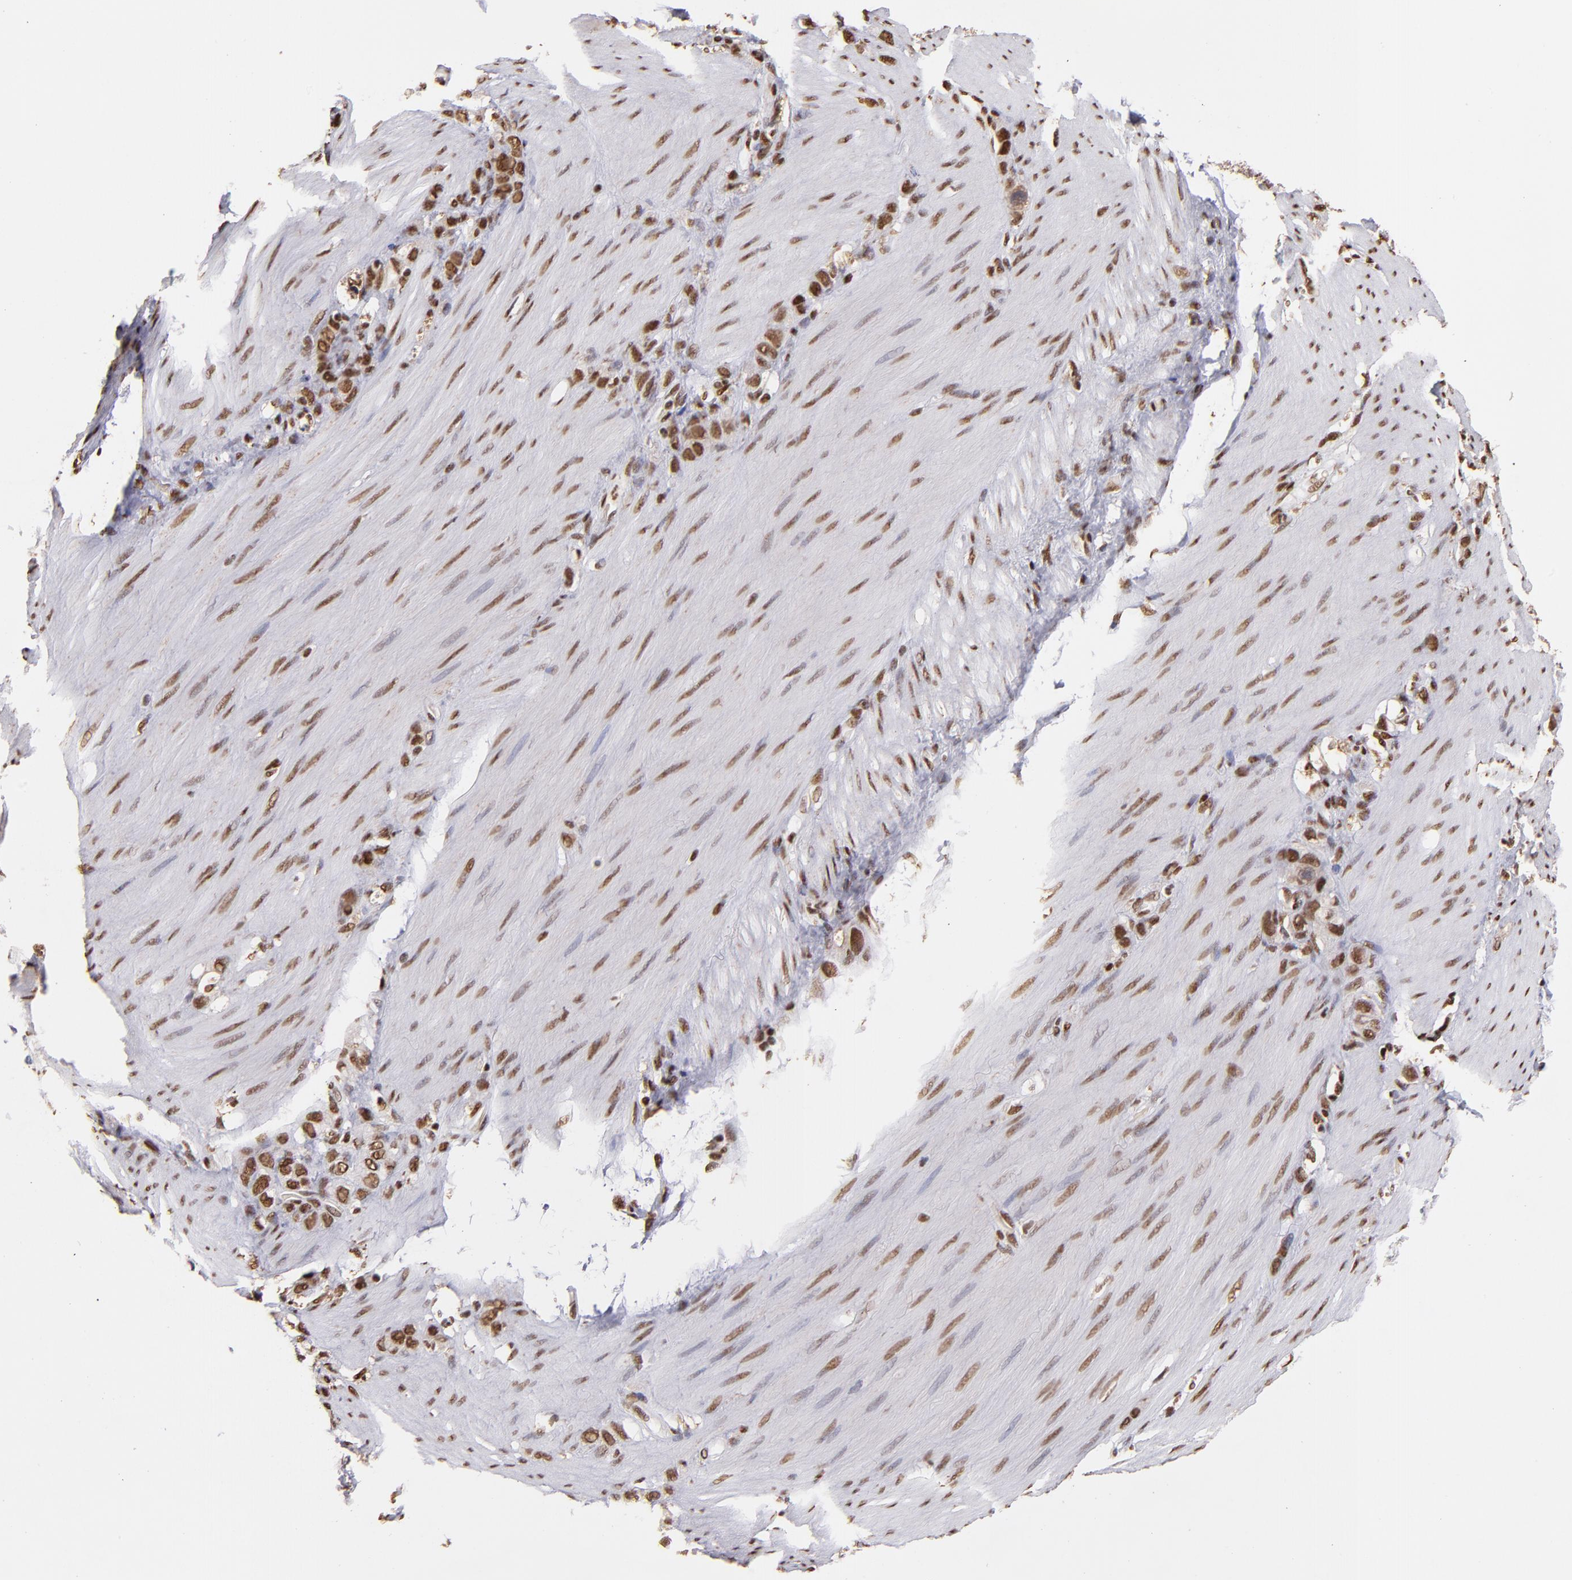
{"staining": {"intensity": "moderate", "quantity": ">75%", "location": "cytoplasmic/membranous,nuclear"}, "tissue": "stomach cancer", "cell_type": "Tumor cells", "image_type": "cancer", "snomed": [{"axis": "morphology", "description": "Normal tissue, NOS"}, {"axis": "morphology", "description": "Adenocarcinoma, NOS"}, {"axis": "morphology", "description": "Adenocarcinoma, High grade"}, {"axis": "topography", "description": "Stomach, upper"}, {"axis": "topography", "description": "Stomach"}], "caption": "Tumor cells demonstrate medium levels of moderate cytoplasmic/membranous and nuclear staining in about >75% of cells in human adenocarcinoma (high-grade) (stomach). (IHC, brightfield microscopy, high magnification).", "gene": "SP1", "patient": {"sex": "female", "age": 65}}